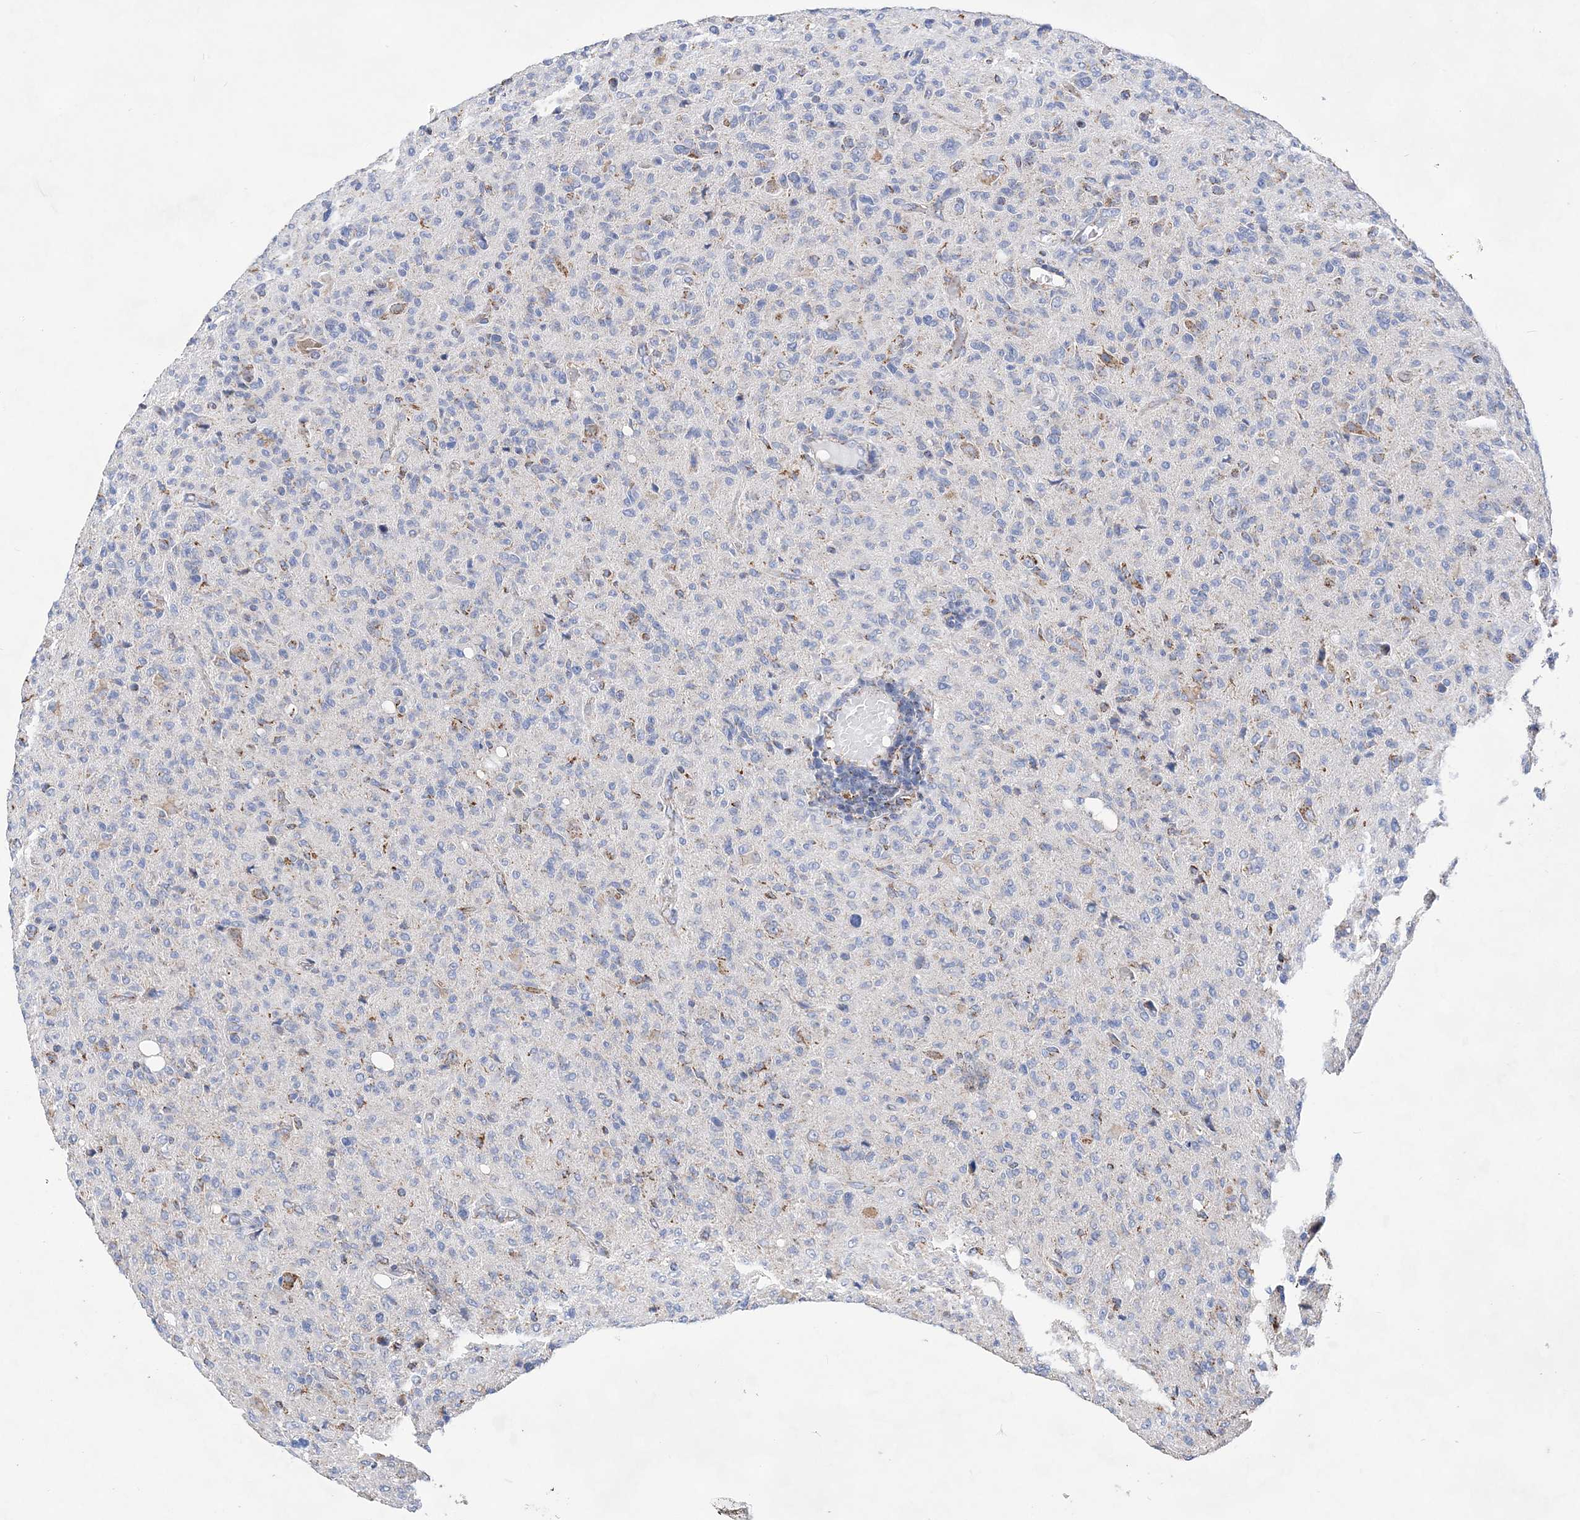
{"staining": {"intensity": "negative", "quantity": "none", "location": "none"}, "tissue": "glioma", "cell_type": "Tumor cells", "image_type": "cancer", "snomed": [{"axis": "morphology", "description": "Glioma, malignant, High grade"}, {"axis": "topography", "description": "Brain"}], "caption": "IHC photomicrograph of human glioma stained for a protein (brown), which demonstrates no staining in tumor cells. (Brightfield microscopy of DAB (3,3'-diaminobenzidine) immunohistochemistry (IHC) at high magnification).", "gene": "ACOT9", "patient": {"sex": "female", "age": 57}}